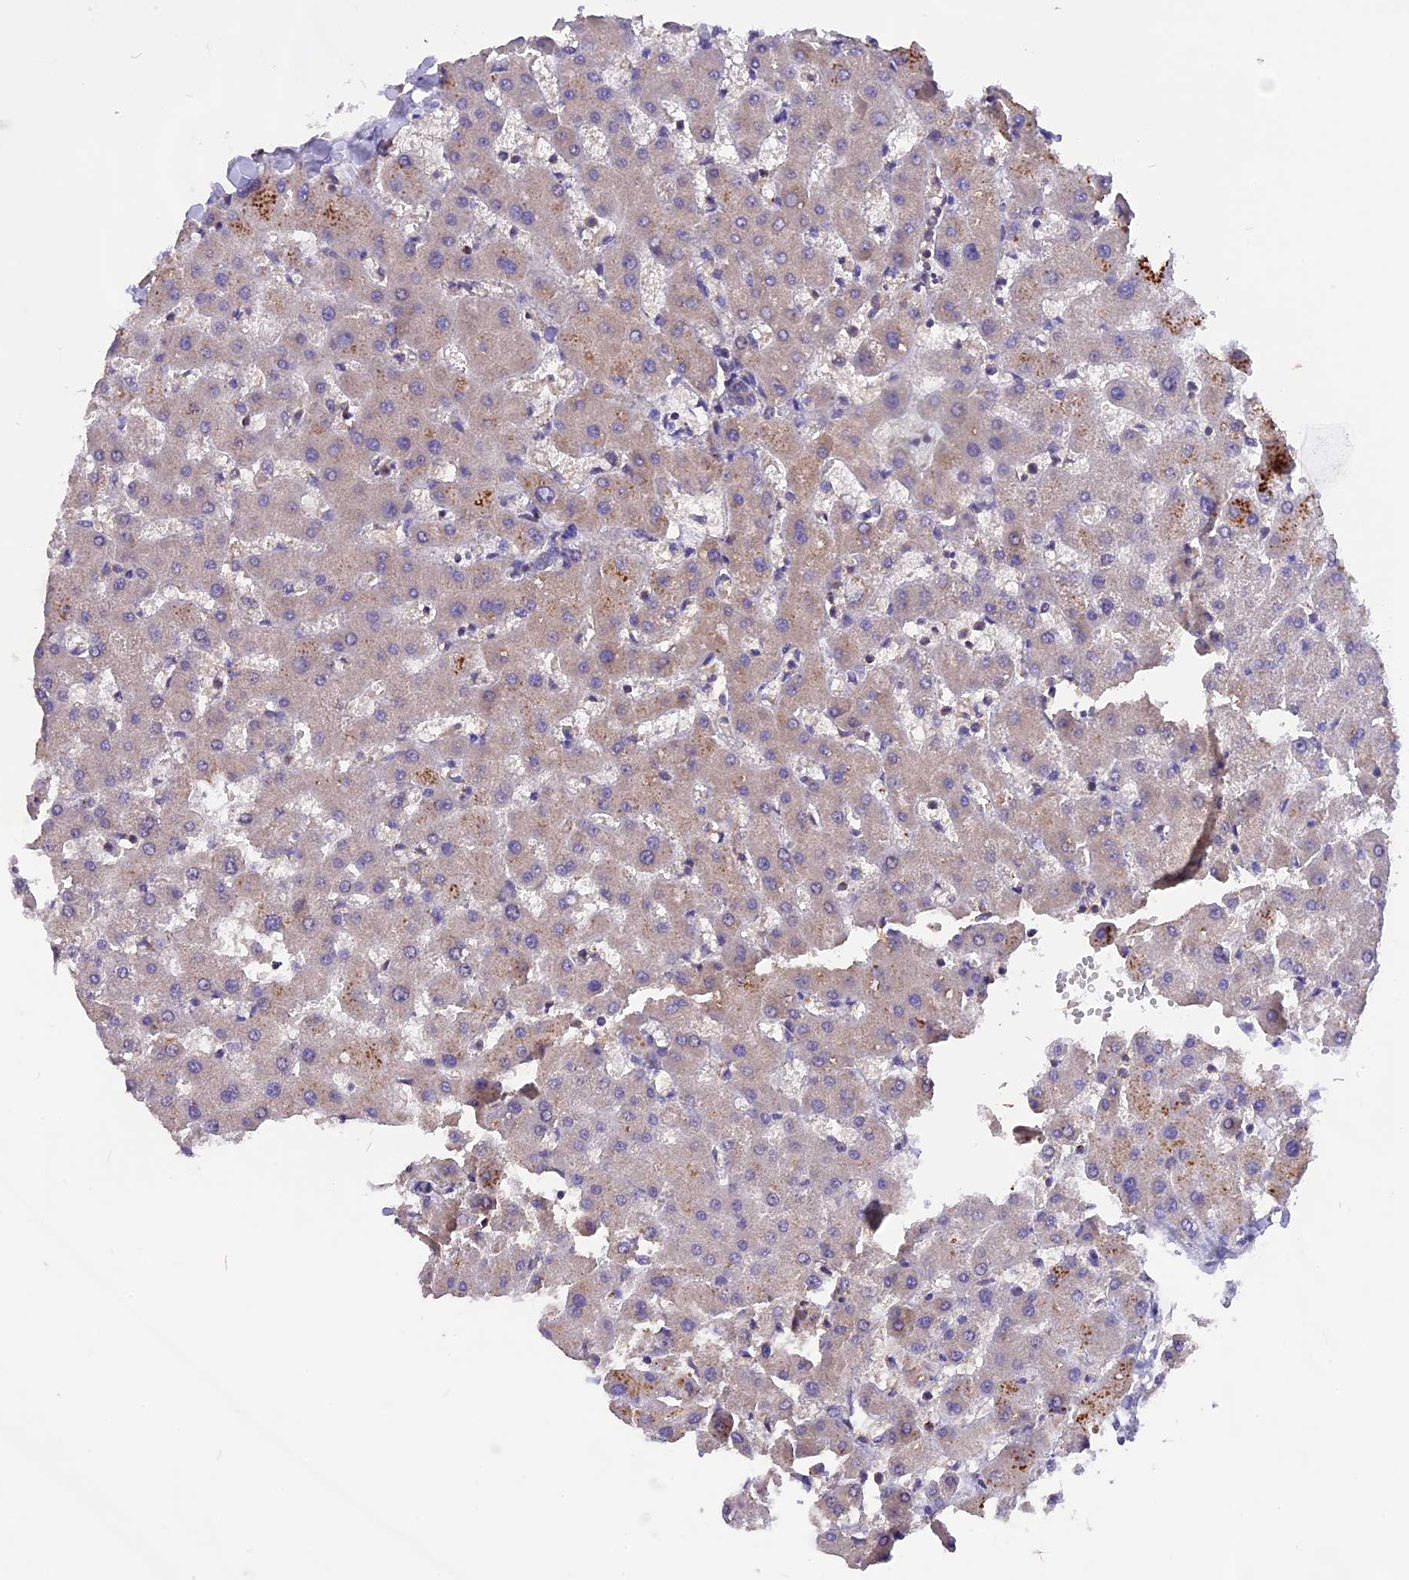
{"staining": {"intensity": "negative", "quantity": "none", "location": "none"}, "tissue": "liver", "cell_type": "Cholangiocytes", "image_type": "normal", "snomed": [{"axis": "morphology", "description": "Normal tissue, NOS"}, {"axis": "topography", "description": "Liver"}], "caption": "The immunohistochemistry histopathology image has no significant staining in cholangiocytes of liver.", "gene": "MARK4", "patient": {"sex": "female", "age": 63}}